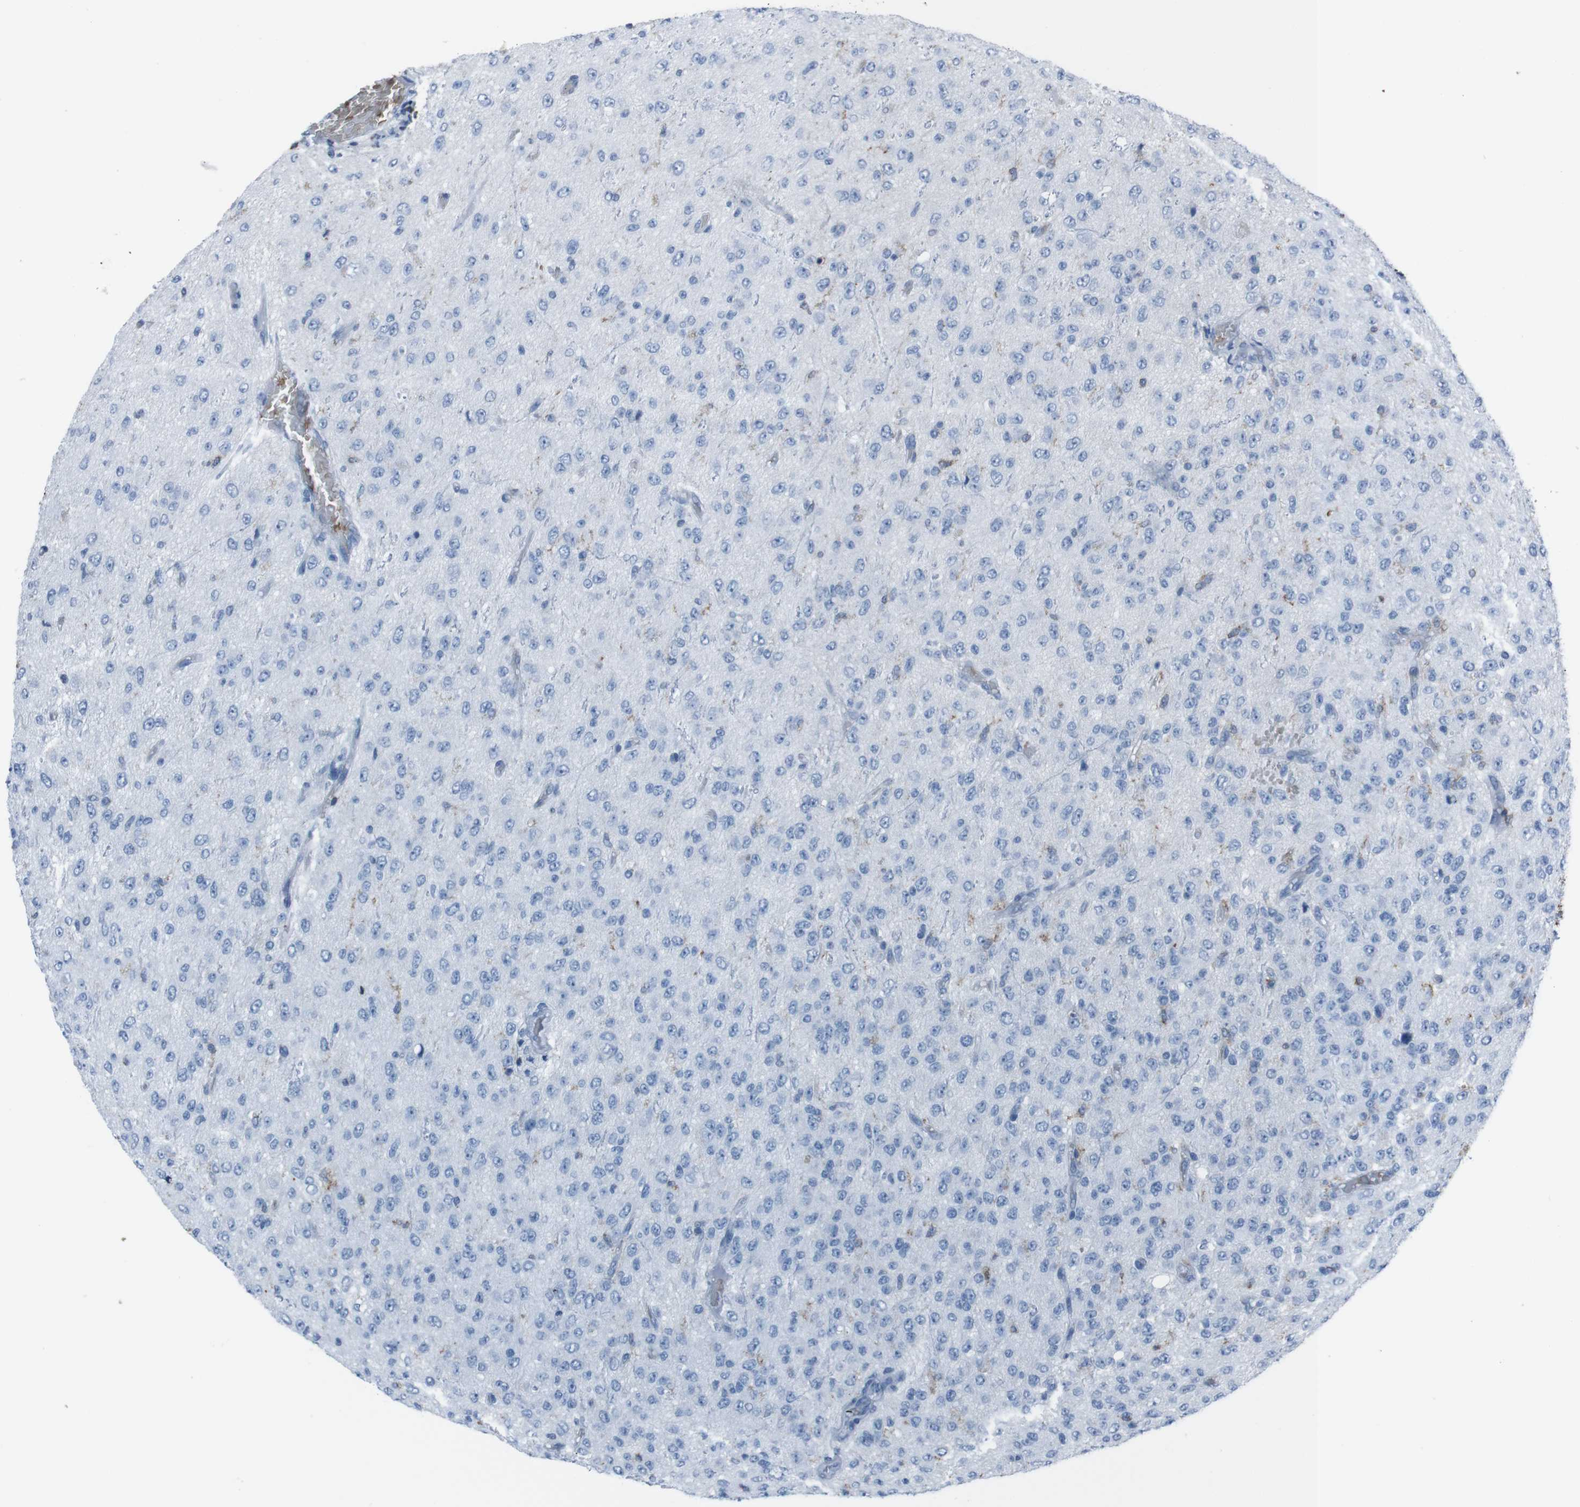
{"staining": {"intensity": "negative", "quantity": "none", "location": "none"}, "tissue": "glioma", "cell_type": "Tumor cells", "image_type": "cancer", "snomed": [{"axis": "morphology", "description": "Glioma, malignant, High grade"}, {"axis": "topography", "description": "pancreas cauda"}], "caption": "Immunohistochemistry micrograph of neoplastic tissue: glioma stained with DAB exhibits no significant protein staining in tumor cells.", "gene": "ST6GAL1", "patient": {"sex": "male", "age": 60}}